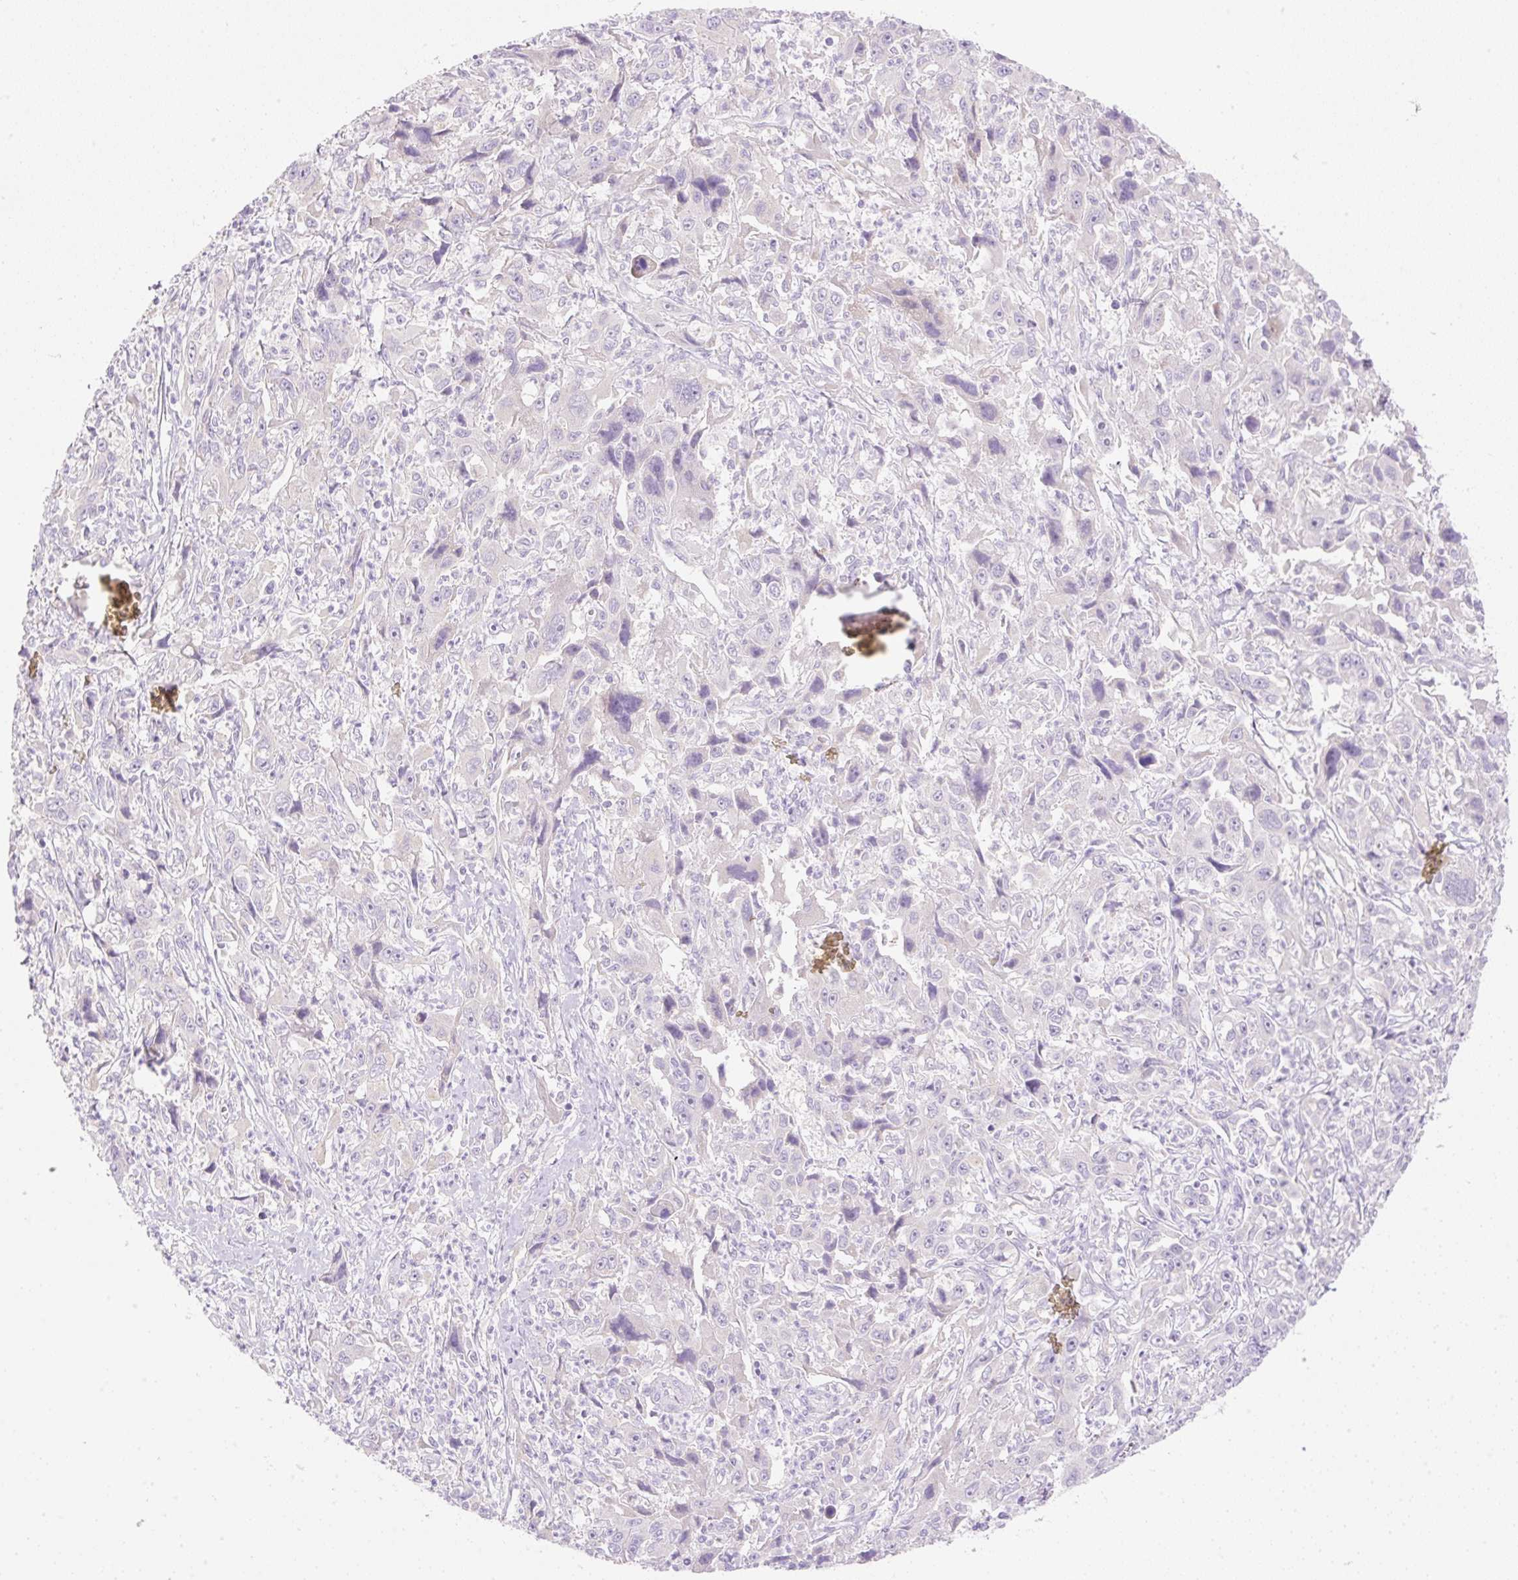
{"staining": {"intensity": "negative", "quantity": "none", "location": "none"}, "tissue": "liver cancer", "cell_type": "Tumor cells", "image_type": "cancer", "snomed": [{"axis": "morphology", "description": "Carcinoma, Hepatocellular, NOS"}, {"axis": "topography", "description": "Liver"}], "caption": "Tumor cells show no significant protein positivity in liver cancer (hepatocellular carcinoma).", "gene": "DENND5A", "patient": {"sex": "male", "age": 63}}